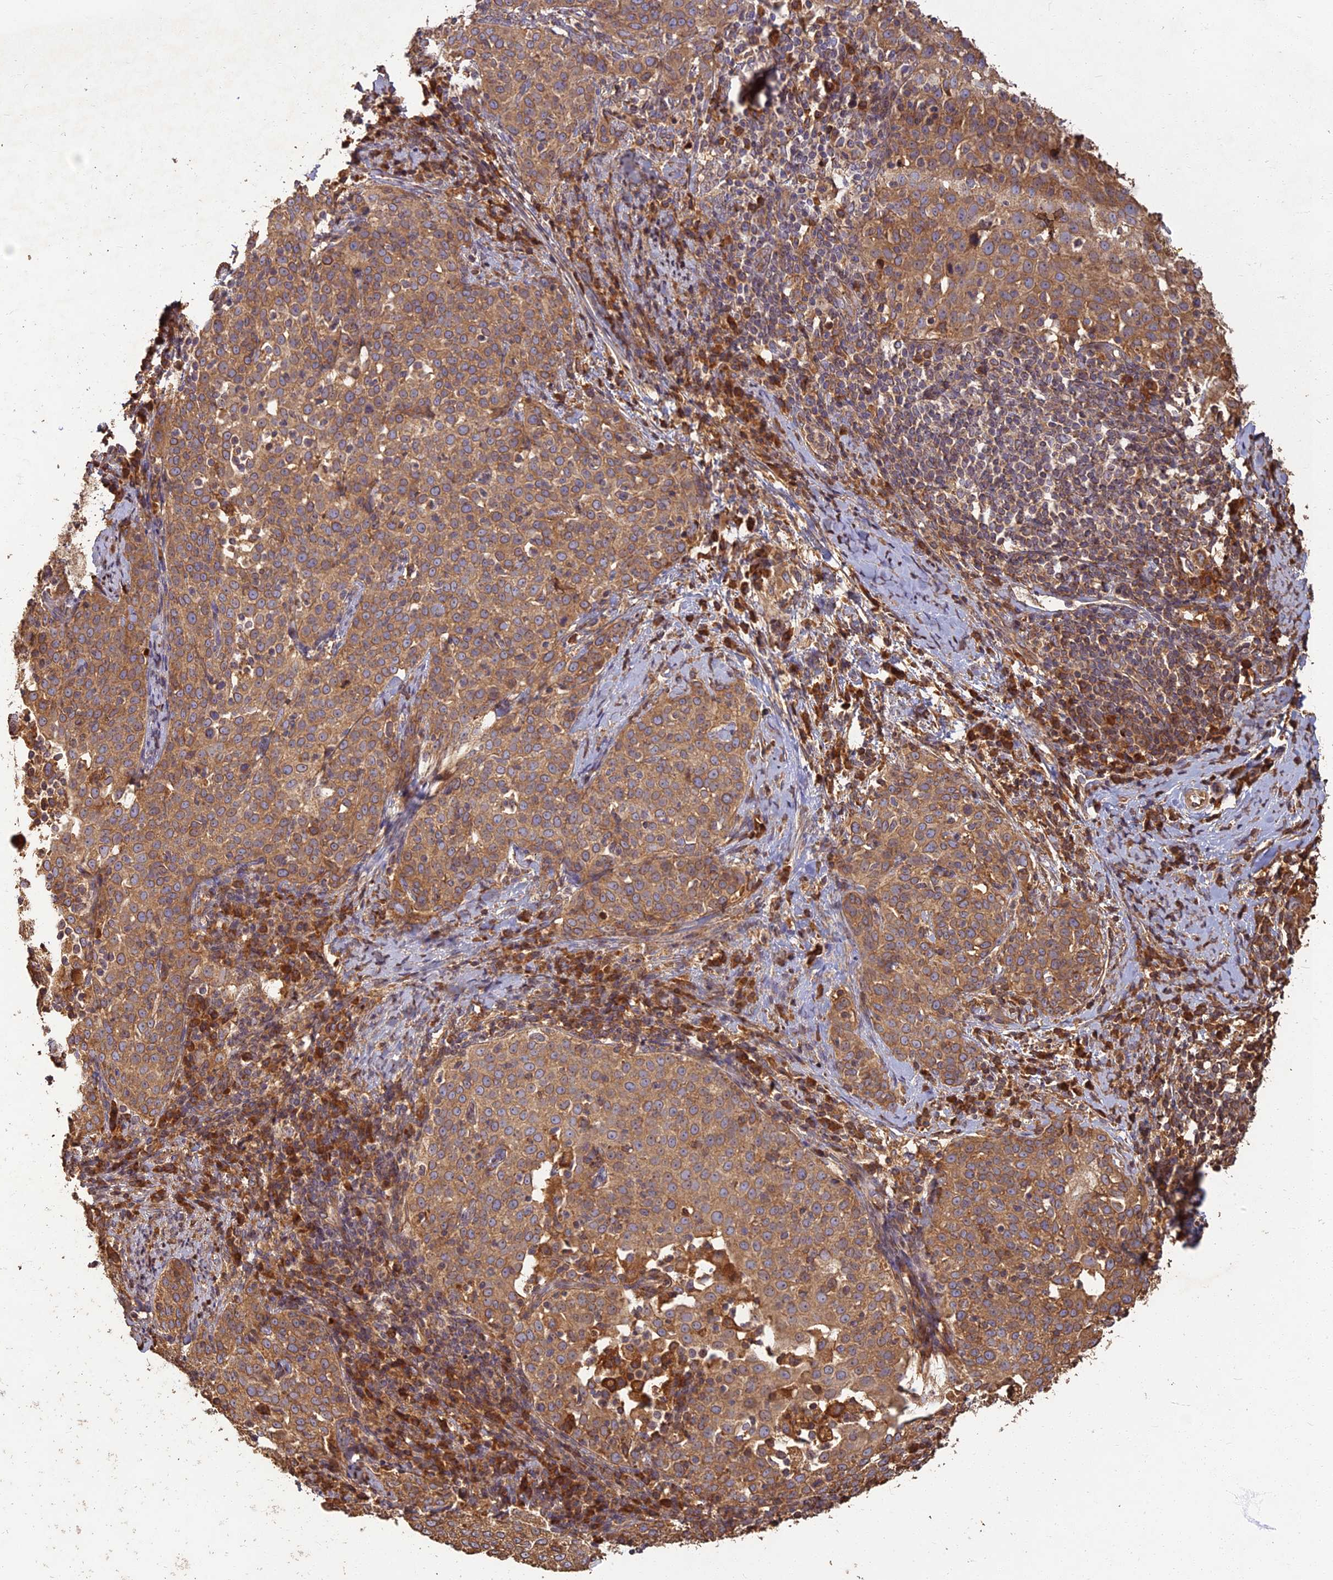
{"staining": {"intensity": "moderate", "quantity": ">75%", "location": "cytoplasmic/membranous"}, "tissue": "cervical cancer", "cell_type": "Tumor cells", "image_type": "cancer", "snomed": [{"axis": "morphology", "description": "Squamous cell carcinoma, NOS"}, {"axis": "topography", "description": "Cervix"}], "caption": "Protein expression analysis of squamous cell carcinoma (cervical) shows moderate cytoplasmic/membranous staining in about >75% of tumor cells. (DAB (3,3'-diaminobenzidine) IHC with brightfield microscopy, high magnification).", "gene": "CORO1C", "patient": {"sex": "female", "age": 57}}